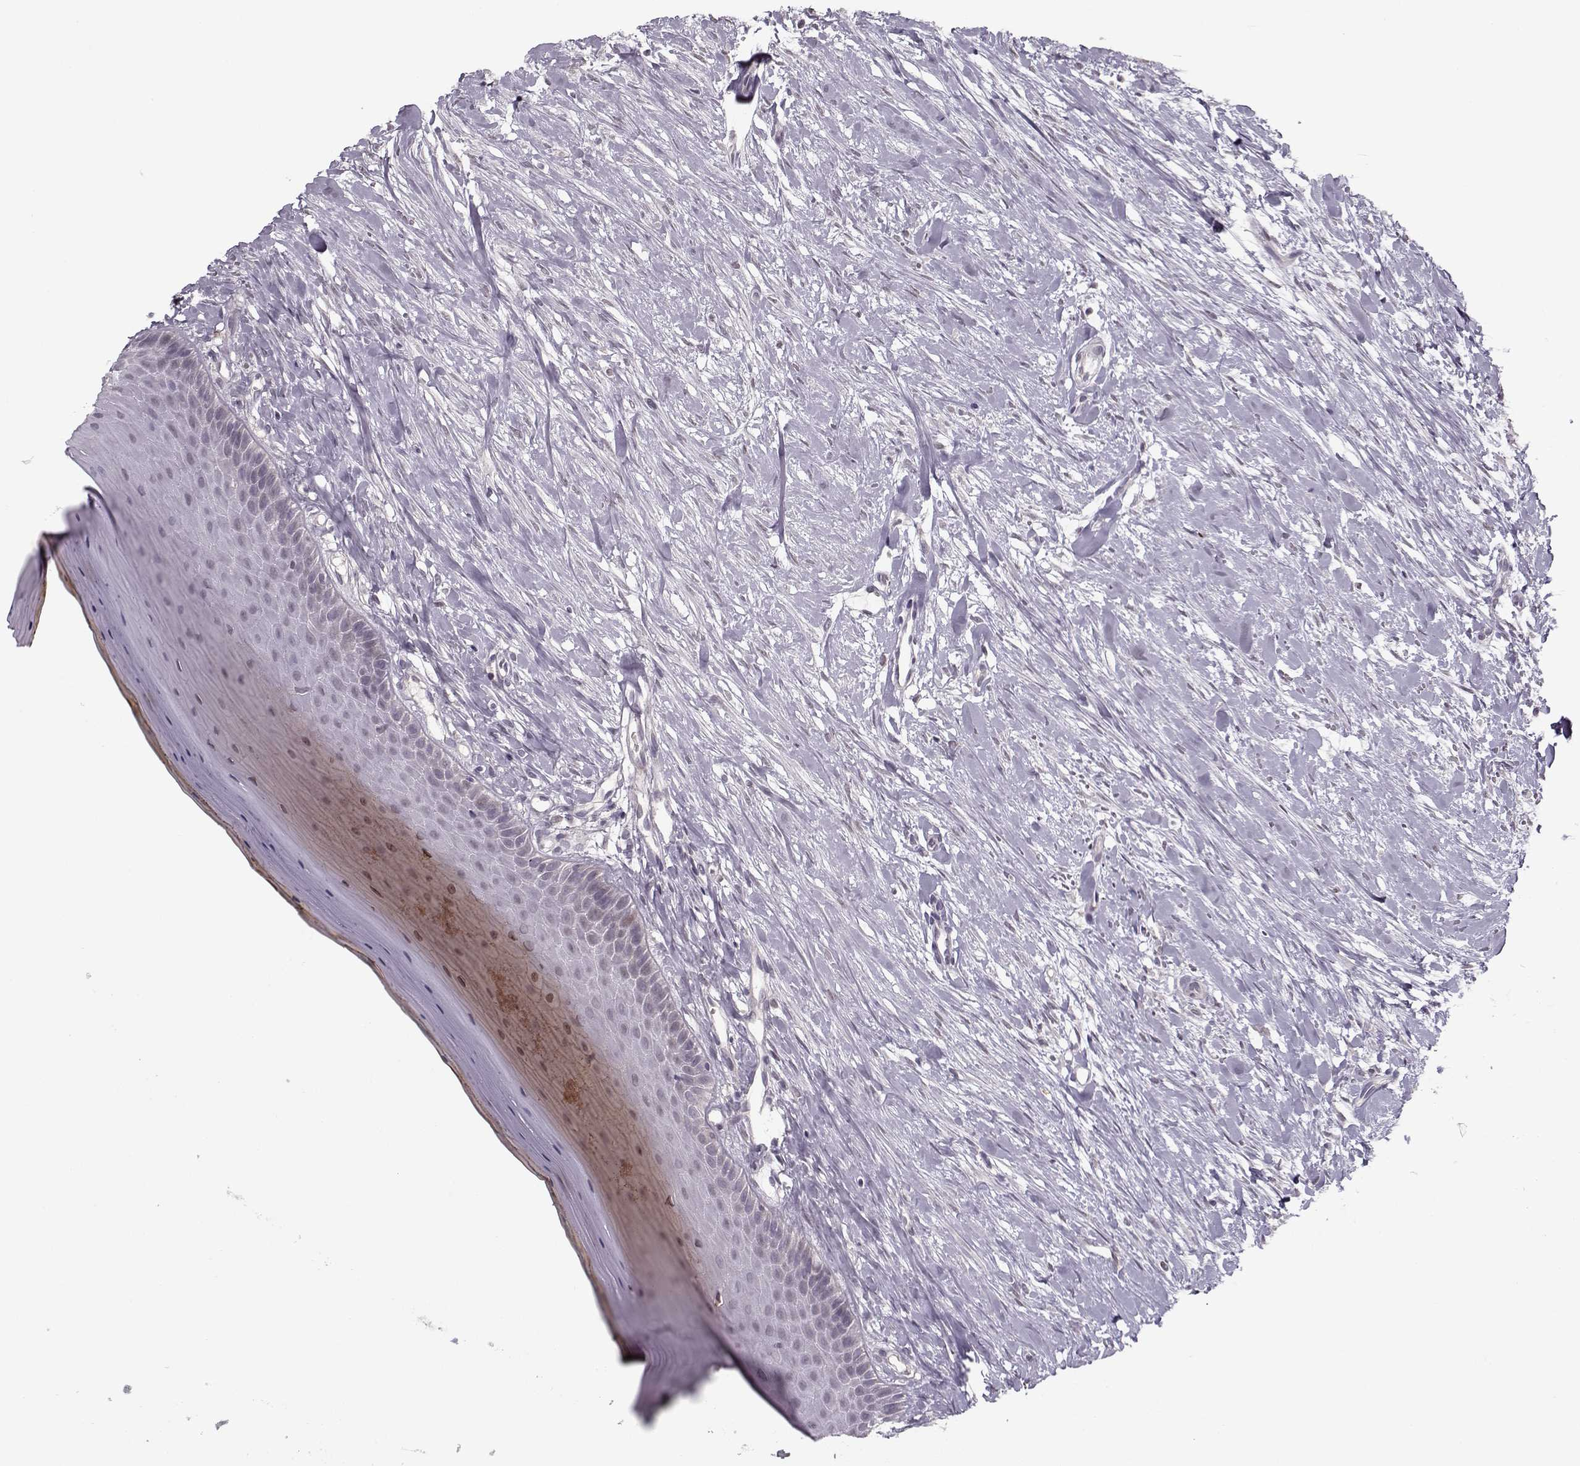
{"staining": {"intensity": "negative", "quantity": "none", "location": "none"}, "tissue": "oral mucosa", "cell_type": "Squamous epithelial cells", "image_type": "normal", "snomed": [{"axis": "morphology", "description": "Normal tissue, NOS"}, {"axis": "topography", "description": "Oral tissue"}], "caption": "Protein analysis of normal oral mucosa demonstrates no significant positivity in squamous epithelial cells. The staining was performed using DAB (3,3'-diaminobenzidine) to visualize the protein expression in brown, while the nuclei were stained in blue with hematoxylin (Magnification: 20x).", "gene": "DNAI3", "patient": {"sex": "female", "age": 43}}